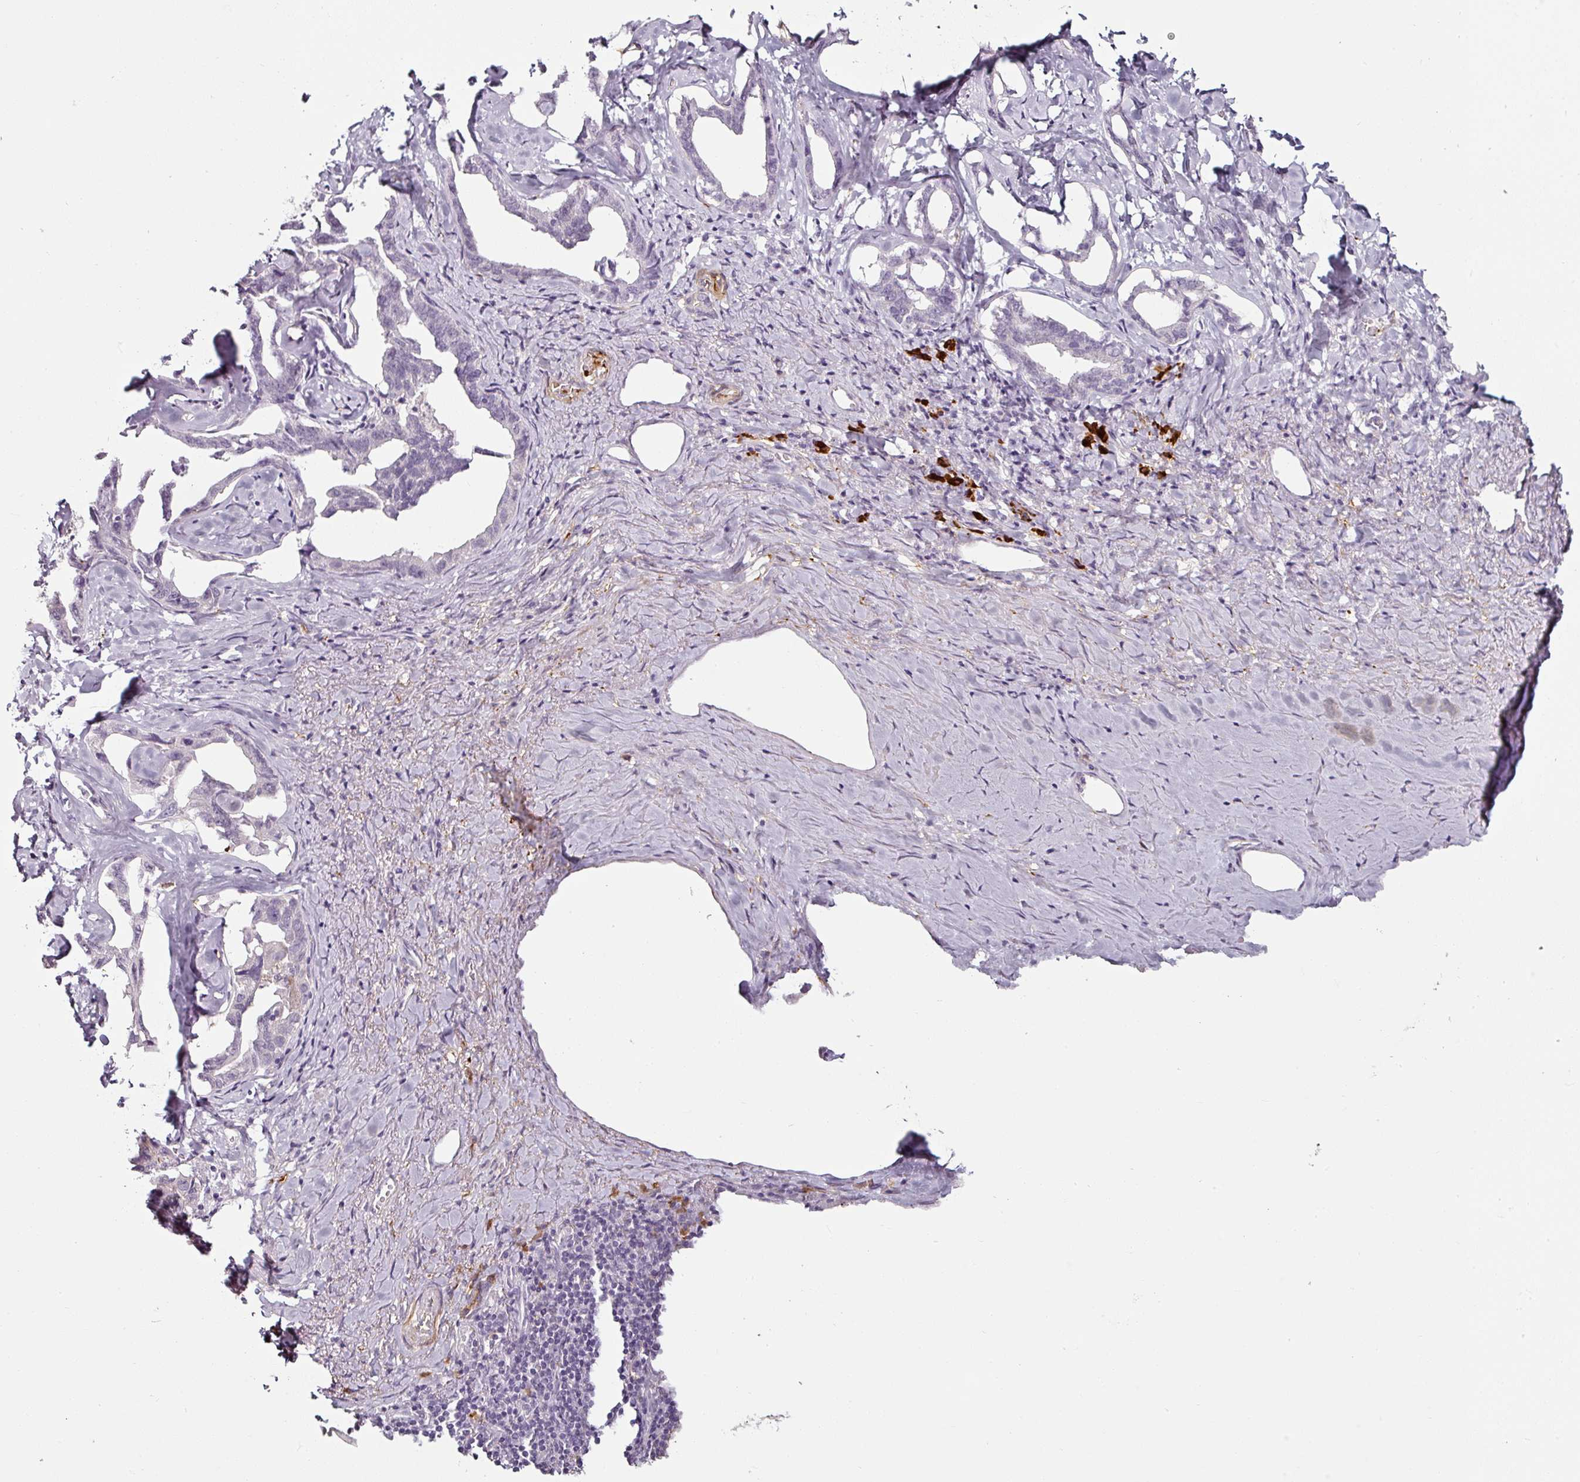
{"staining": {"intensity": "negative", "quantity": "none", "location": "none"}, "tissue": "liver cancer", "cell_type": "Tumor cells", "image_type": "cancer", "snomed": [{"axis": "morphology", "description": "Cholangiocarcinoma"}, {"axis": "topography", "description": "Liver"}], "caption": "Cholangiocarcinoma (liver) stained for a protein using IHC displays no staining tumor cells.", "gene": "CAP2", "patient": {"sex": "male", "age": 59}}